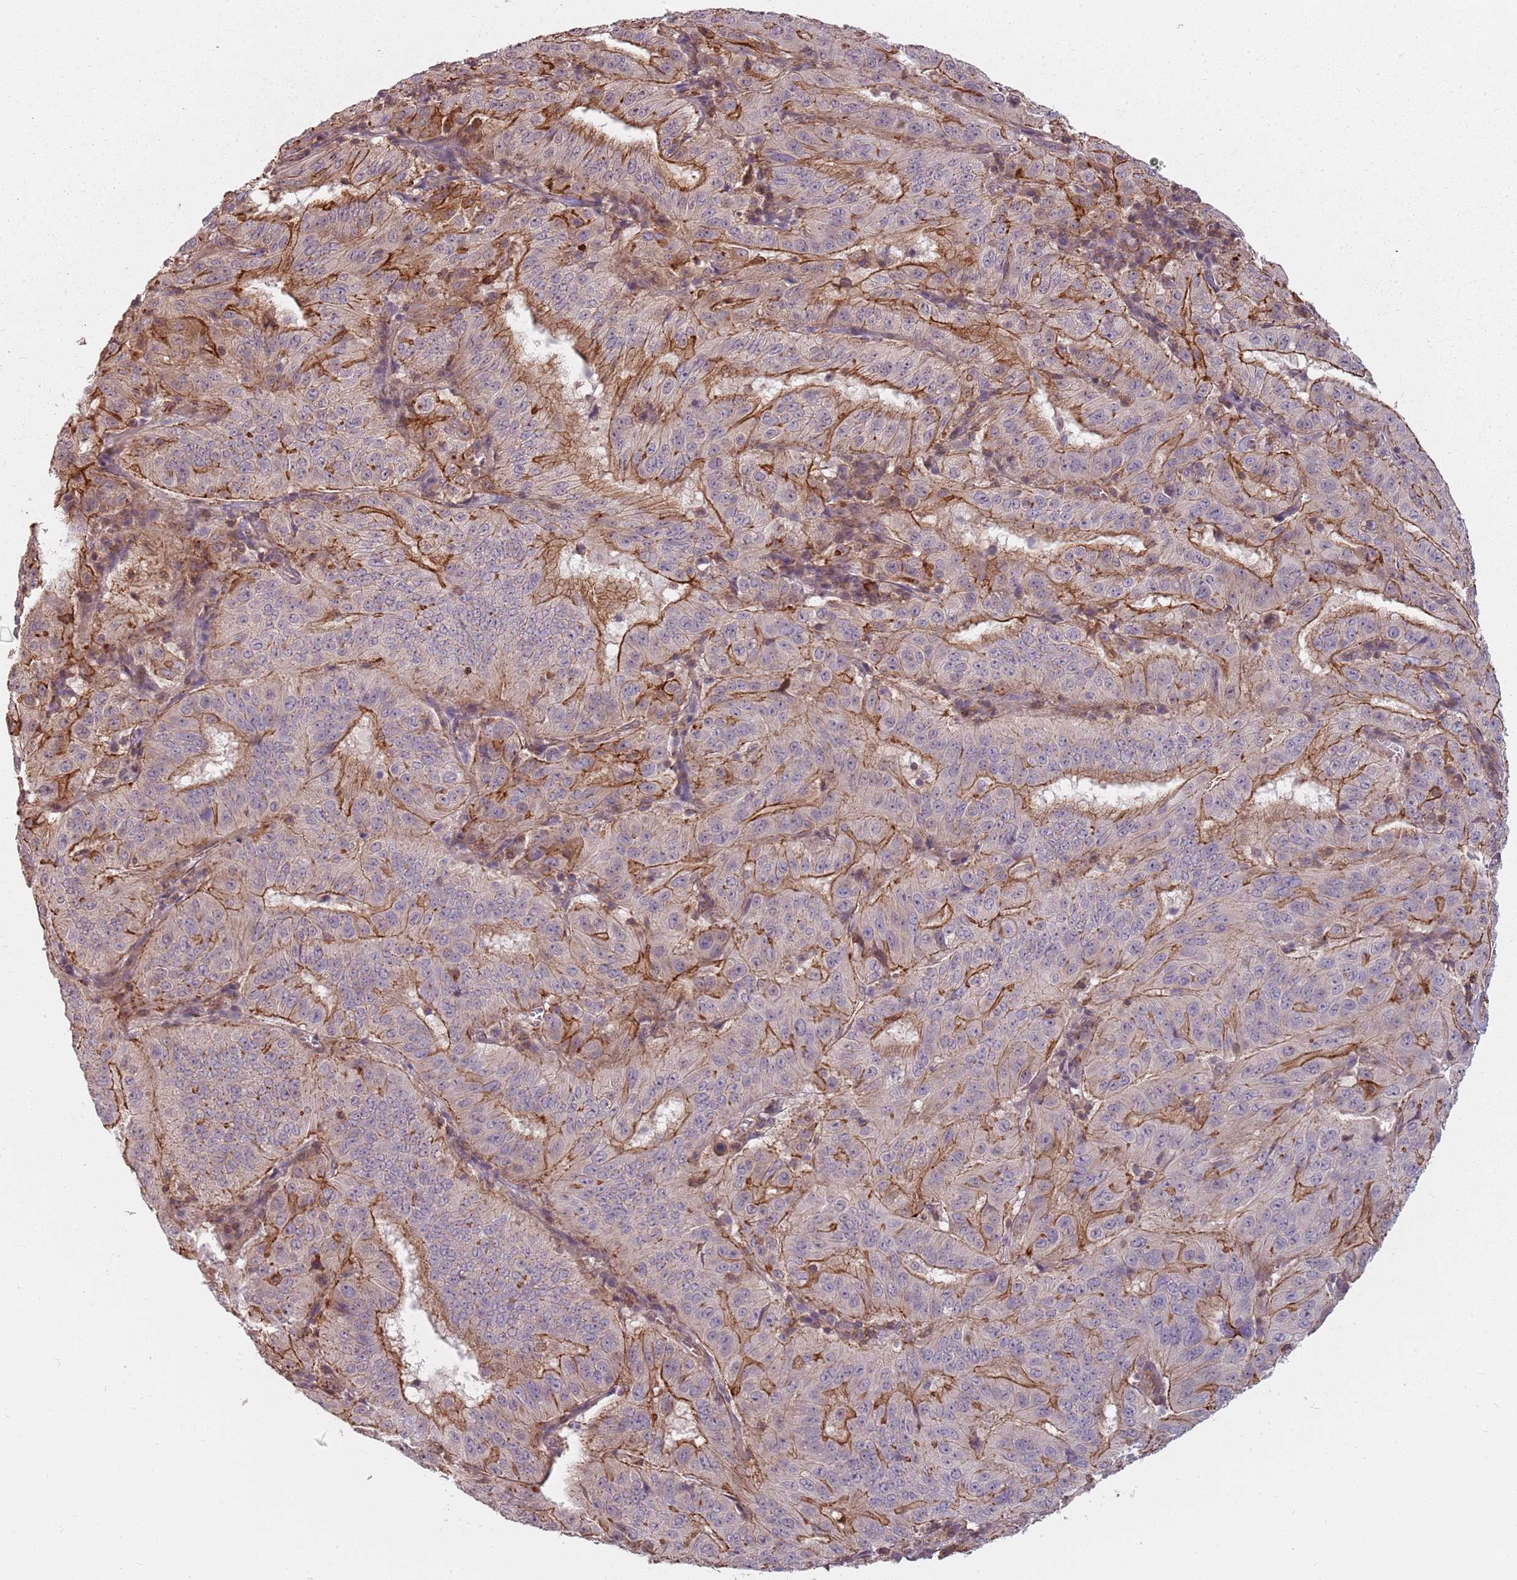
{"staining": {"intensity": "moderate", "quantity": "25%-75%", "location": "cytoplasmic/membranous"}, "tissue": "pancreatic cancer", "cell_type": "Tumor cells", "image_type": "cancer", "snomed": [{"axis": "morphology", "description": "Adenocarcinoma, NOS"}, {"axis": "topography", "description": "Pancreas"}], "caption": "Human pancreatic adenocarcinoma stained with a protein marker exhibits moderate staining in tumor cells.", "gene": "PPP1R14C", "patient": {"sex": "male", "age": 63}}